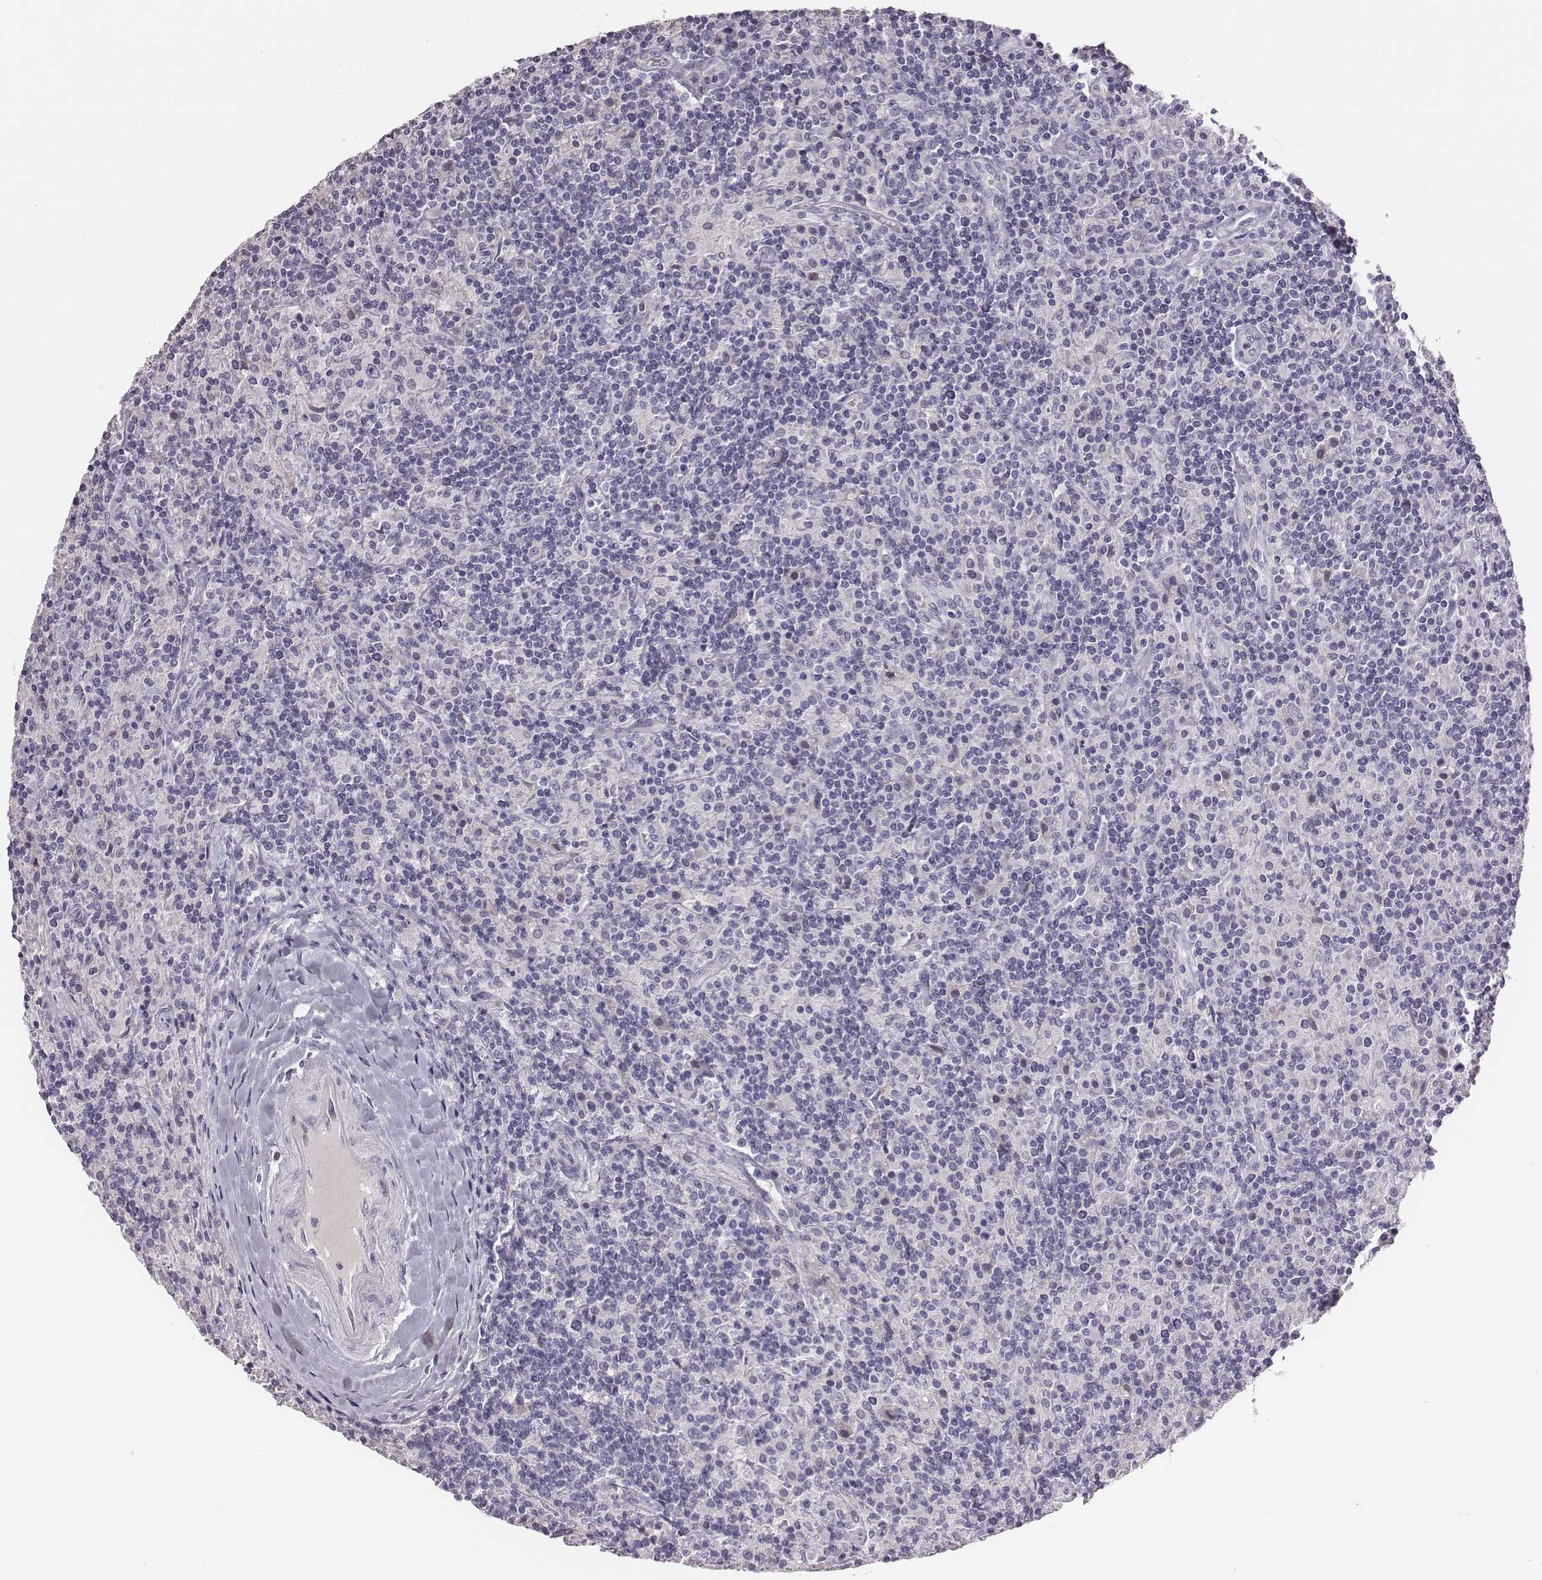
{"staining": {"intensity": "negative", "quantity": "none", "location": "none"}, "tissue": "lymphoma", "cell_type": "Tumor cells", "image_type": "cancer", "snomed": [{"axis": "morphology", "description": "Hodgkin's disease, NOS"}, {"axis": "topography", "description": "Lymph node"}], "caption": "Lymphoma was stained to show a protein in brown. There is no significant expression in tumor cells.", "gene": "GUCA1A", "patient": {"sex": "male", "age": 70}}